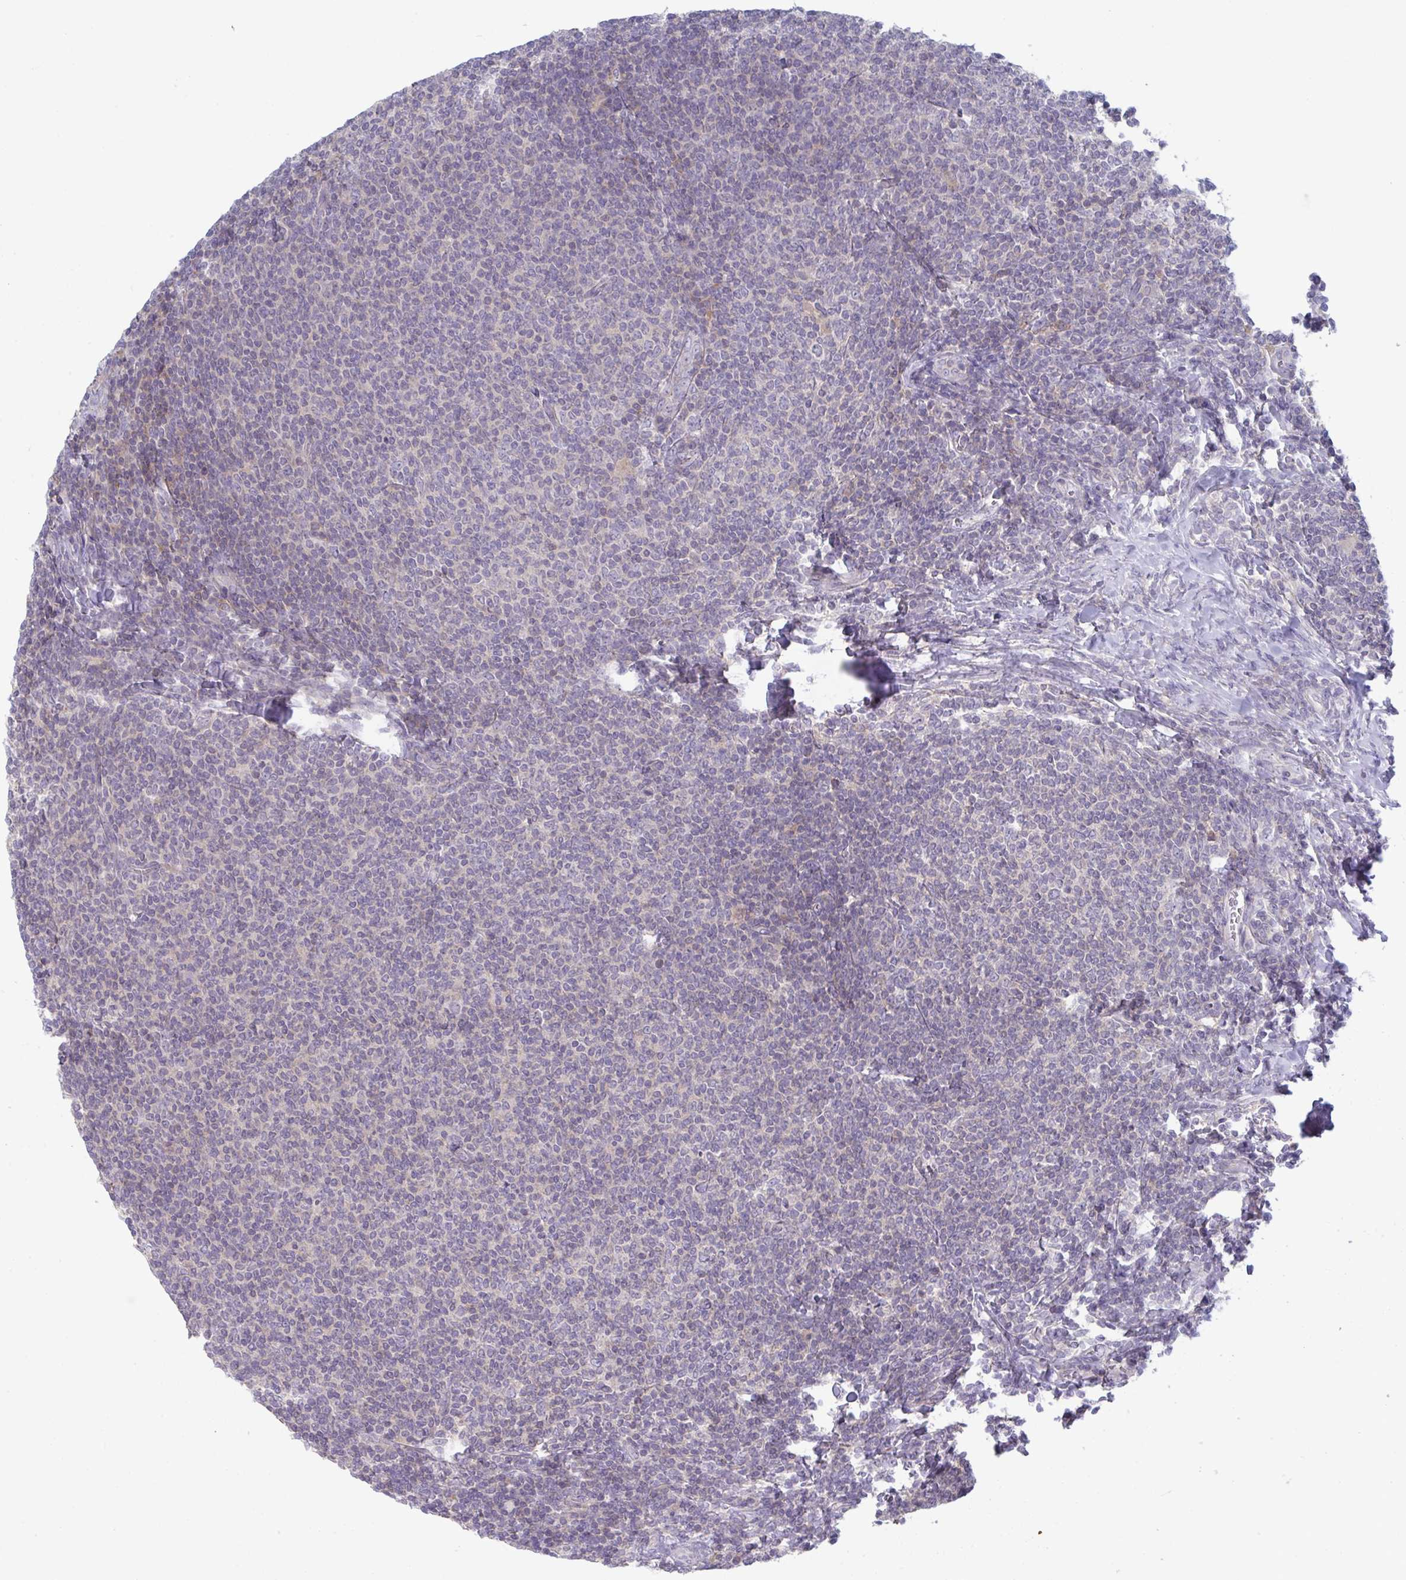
{"staining": {"intensity": "negative", "quantity": "none", "location": "none"}, "tissue": "lymphoma", "cell_type": "Tumor cells", "image_type": "cancer", "snomed": [{"axis": "morphology", "description": "Malignant lymphoma, non-Hodgkin's type, Low grade"}, {"axis": "topography", "description": "Lymph node"}], "caption": "Histopathology image shows no significant protein positivity in tumor cells of malignant lymphoma, non-Hodgkin's type (low-grade).", "gene": "STK26", "patient": {"sex": "male", "age": 52}}